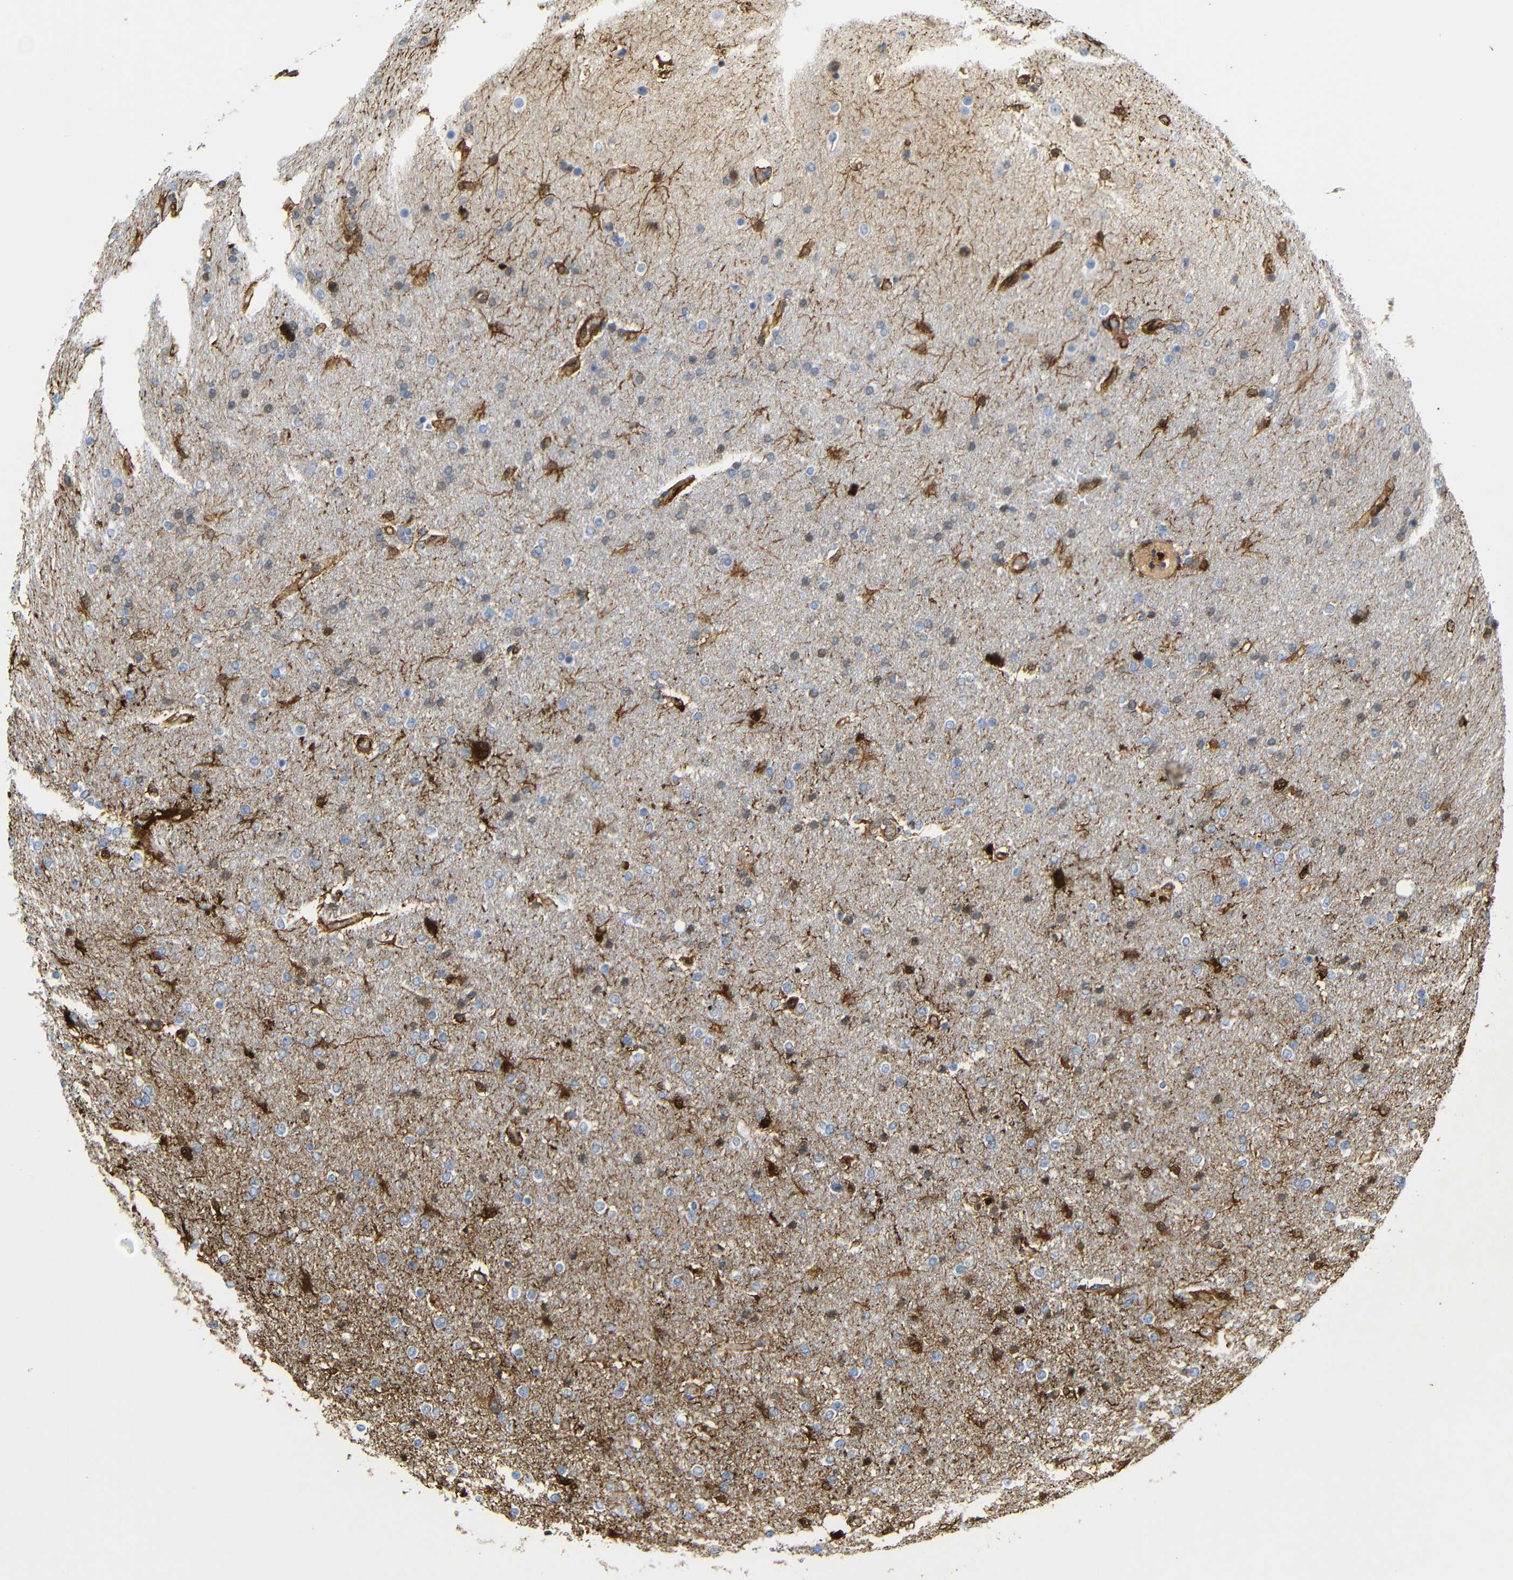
{"staining": {"intensity": "negative", "quantity": "none", "location": "none"}, "tissue": "glioma", "cell_type": "Tumor cells", "image_type": "cancer", "snomed": [{"axis": "morphology", "description": "Glioma, malignant, High grade"}, {"axis": "topography", "description": "Cerebral cortex"}], "caption": "Tumor cells are negative for protein expression in human glioma. (DAB IHC, high magnification).", "gene": "MT1A", "patient": {"sex": "female", "age": 36}}